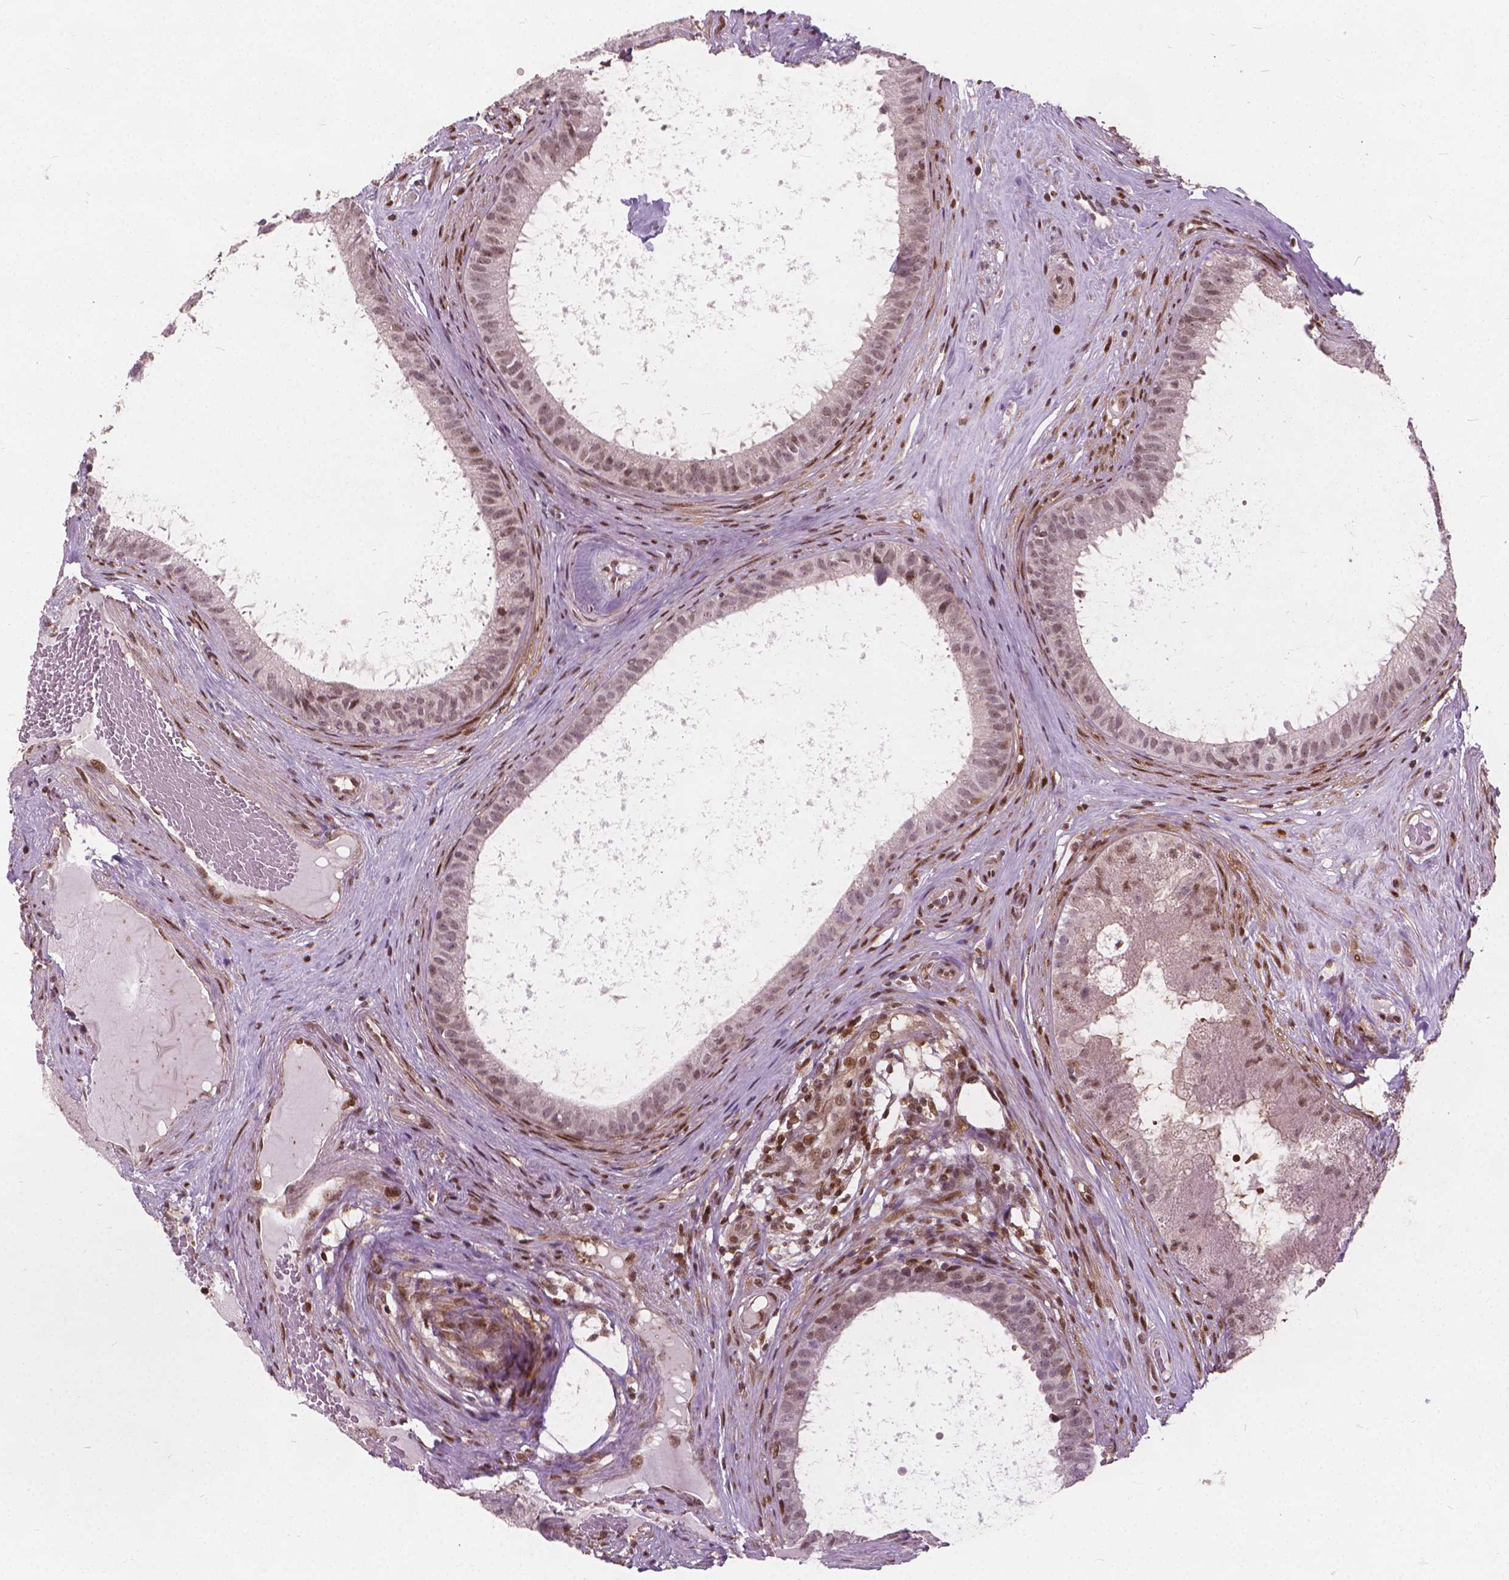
{"staining": {"intensity": "moderate", "quantity": ">75%", "location": "nuclear"}, "tissue": "epididymis", "cell_type": "Glandular cells", "image_type": "normal", "snomed": [{"axis": "morphology", "description": "Normal tissue, NOS"}, {"axis": "topography", "description": "Epididymis"}], "caption": "A histopathology image of human epididymis stained for a protein shows moderate nuclear brown staining in glandular cells.", "gene": "STAT5B", "patient": {"sex": "male", "age": 59}}